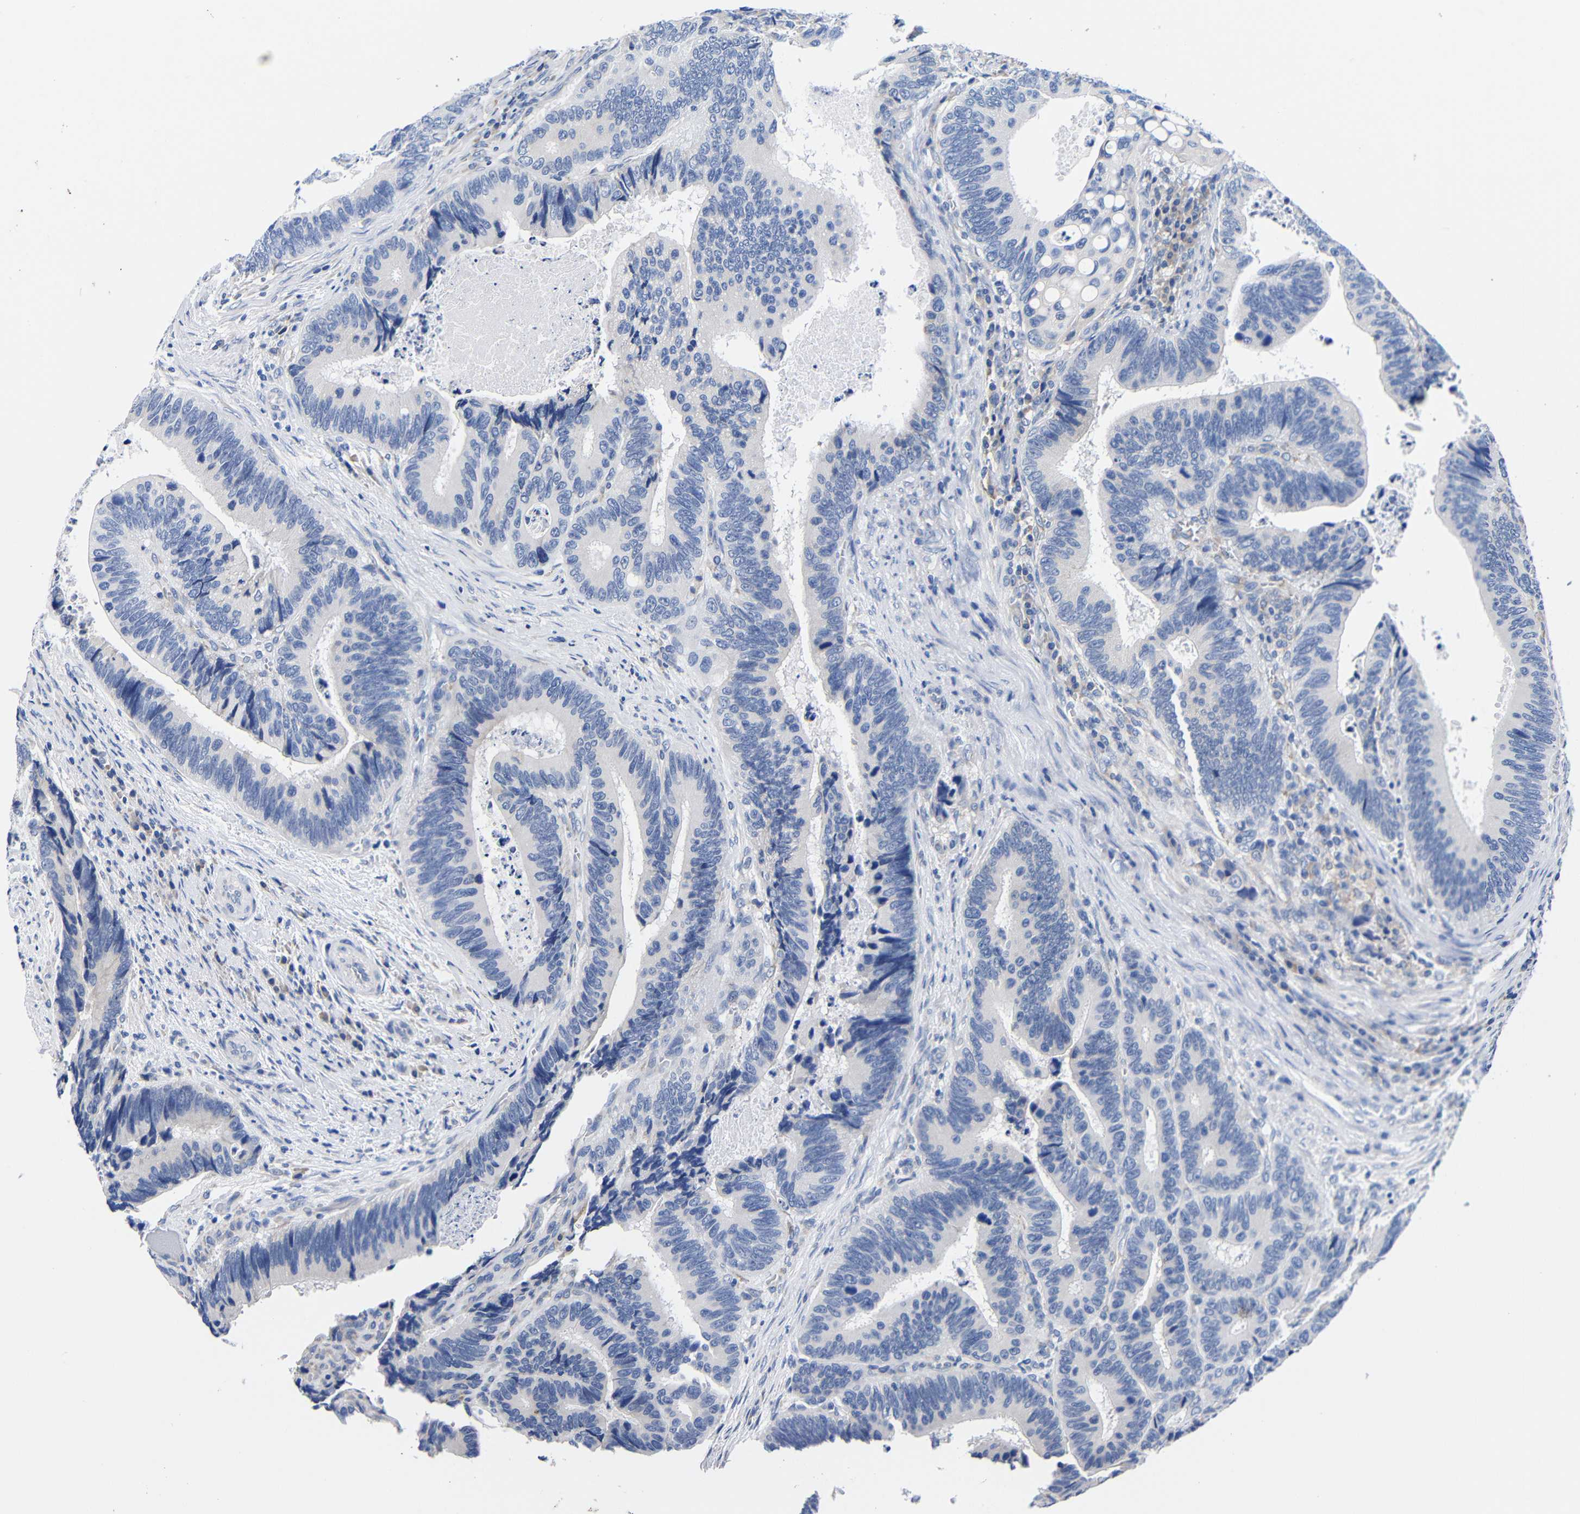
{"staining": {"intensity": "negative", "quantity": "none", "location": "none"}, "tissue": "colorectal cancer", "cell_type": "Tumor cells", "image_type": "cancer", "snomed": [{"axis": "morphology", "description": "Inflammation, NOS"}, {"axis": "morphology", "description": "Adenocarcinoma, NOS"}, {"axis": "topography", "description": "Colon"}], "caption": "Protein analysis of adenocarcinoma (colorectal) displays no significant positivity in tumor cells. (Brightfield microscopy of DAB (3,3'-diaminobenzidine) immunohistochemistry (IHC) at high magnification).", "gene": "CLEC4G", "patient": {"sex": "male", "age": 72}}